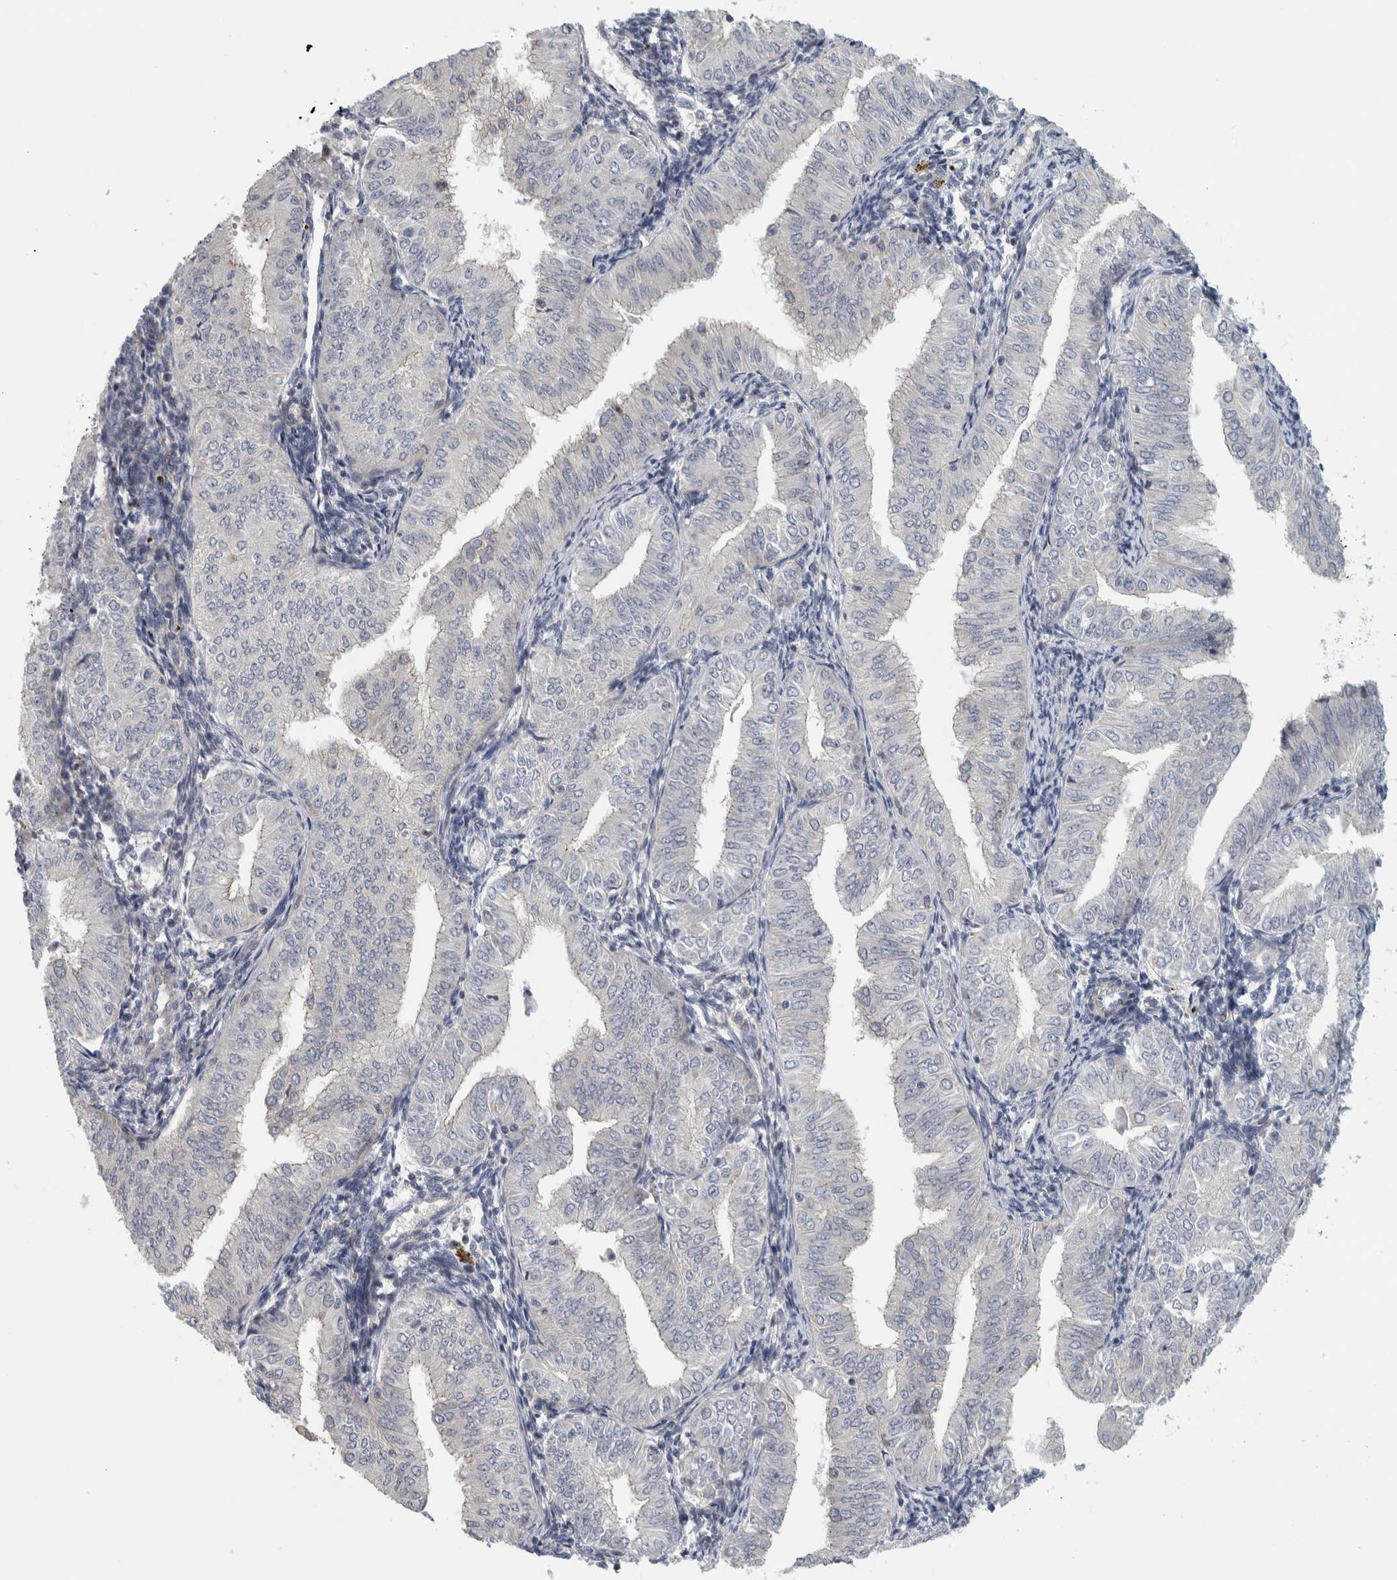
{"staining": {"intensity": "negative", "quantity": "none", "location": "none"}, "tissue": "endometrial cancer", "cell_type": "Tumor cells", "image_type": "cancer", "snomed": [{"axis": "morphology", "description": "Normal tissue, NOS"}, {"axis": "morphology", "description": "Adenocarcinoma, NOS"}, {"axis": "topography", "description": "Endometrium"}], "caption": "DAB (3,3'-diaminobenzidine) immunohistochemical staining of endometrial adenocarcinoma demonstrates no significant expression in tumor cells.", "gene": "ZNF804B", "patient": {"sex": "female", "age": 53}}